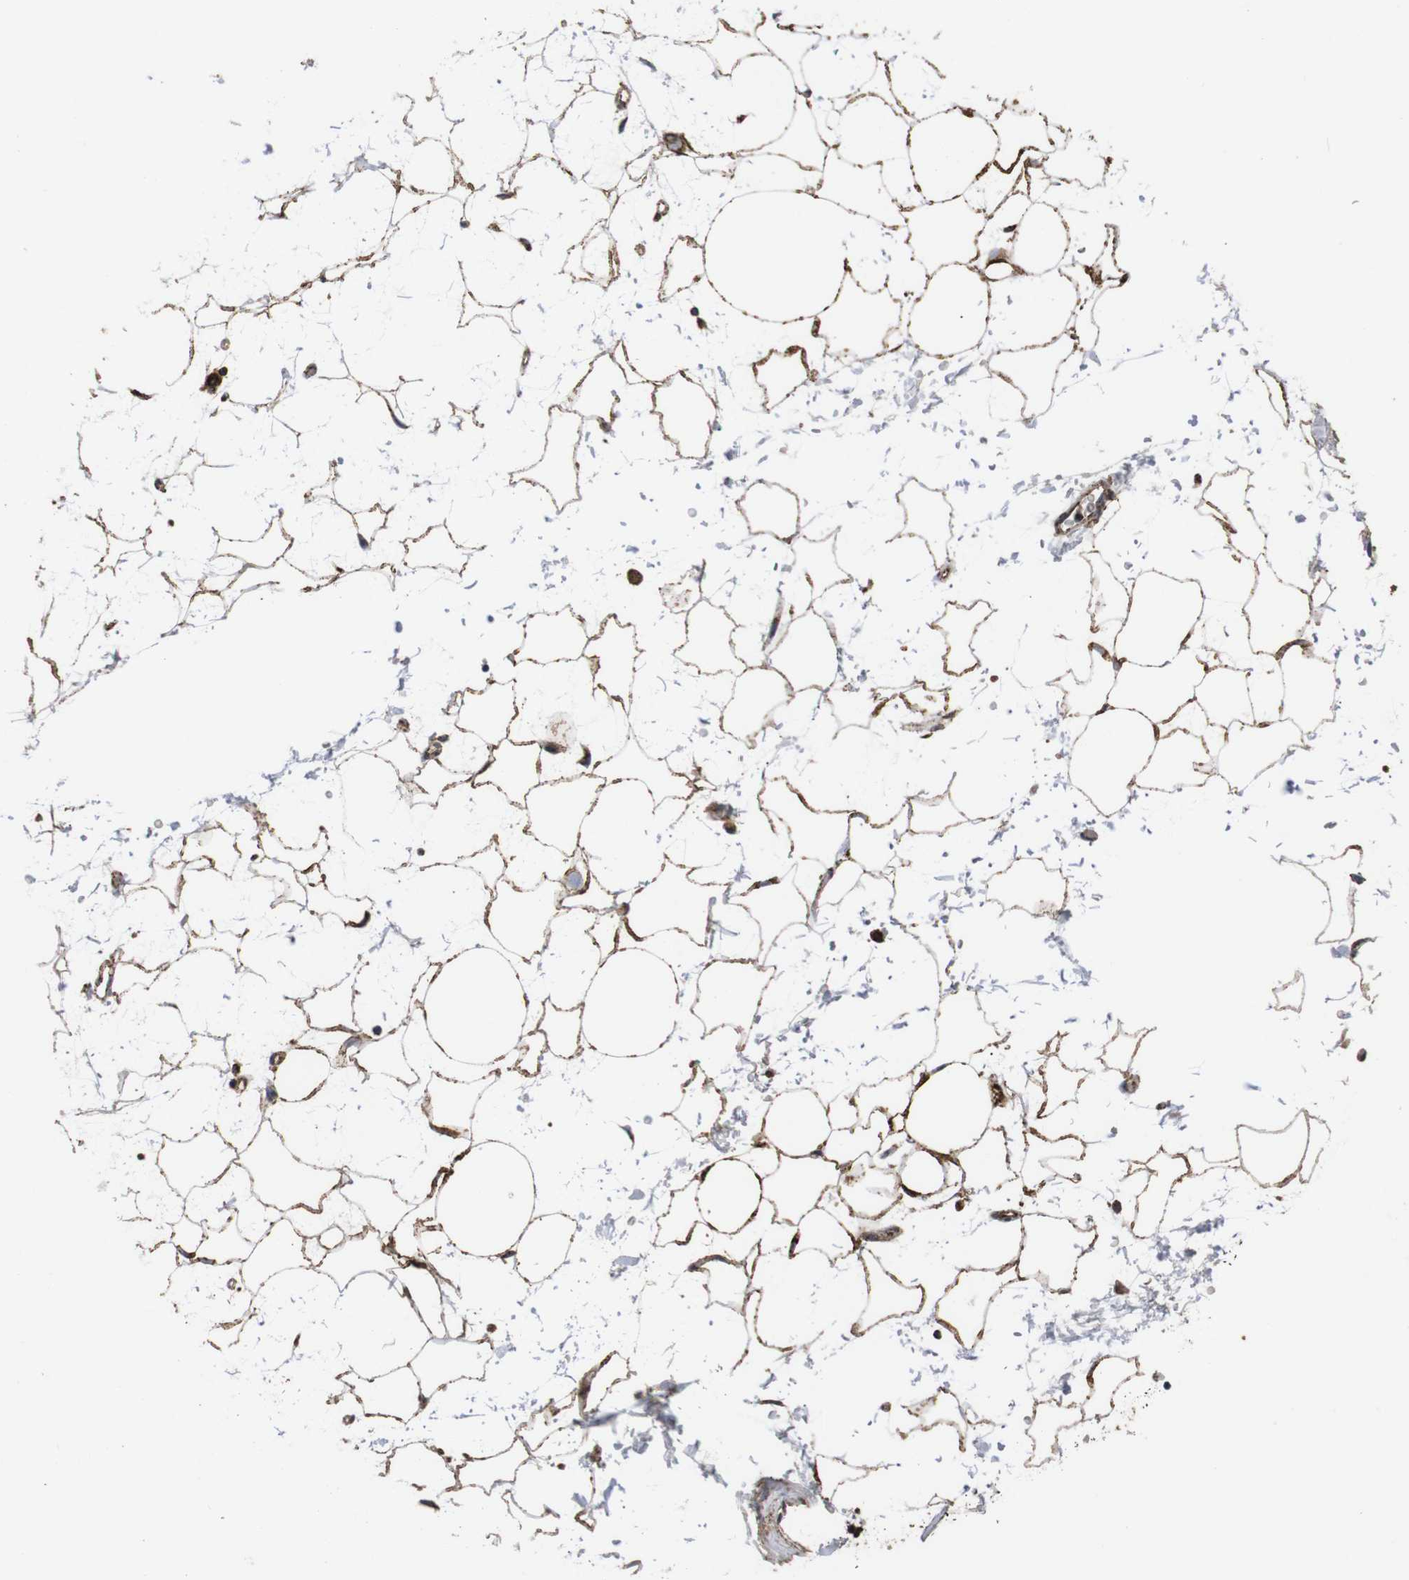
{"staining": {"intensity": "strong", "quantity": ">75%", "location": "cytoplasmic/membranous"}, "tissue": "adipose tissue", "cell_type": "Adipocytes", "image_type": "normal", "snomed": [{"axis": "morphology", "description": "Normal tissue, NOS"}, {"axis": "topography", "description": "Soft tissue"}], "caption": "Immunohistochemistry of benign human adipose tissue shows high levels of strong cytoplasmic/membranous staining in about >75% of adipocytes.", "gene": "ATP5F1A", "patient": {"sex": "male", "age": 72}}